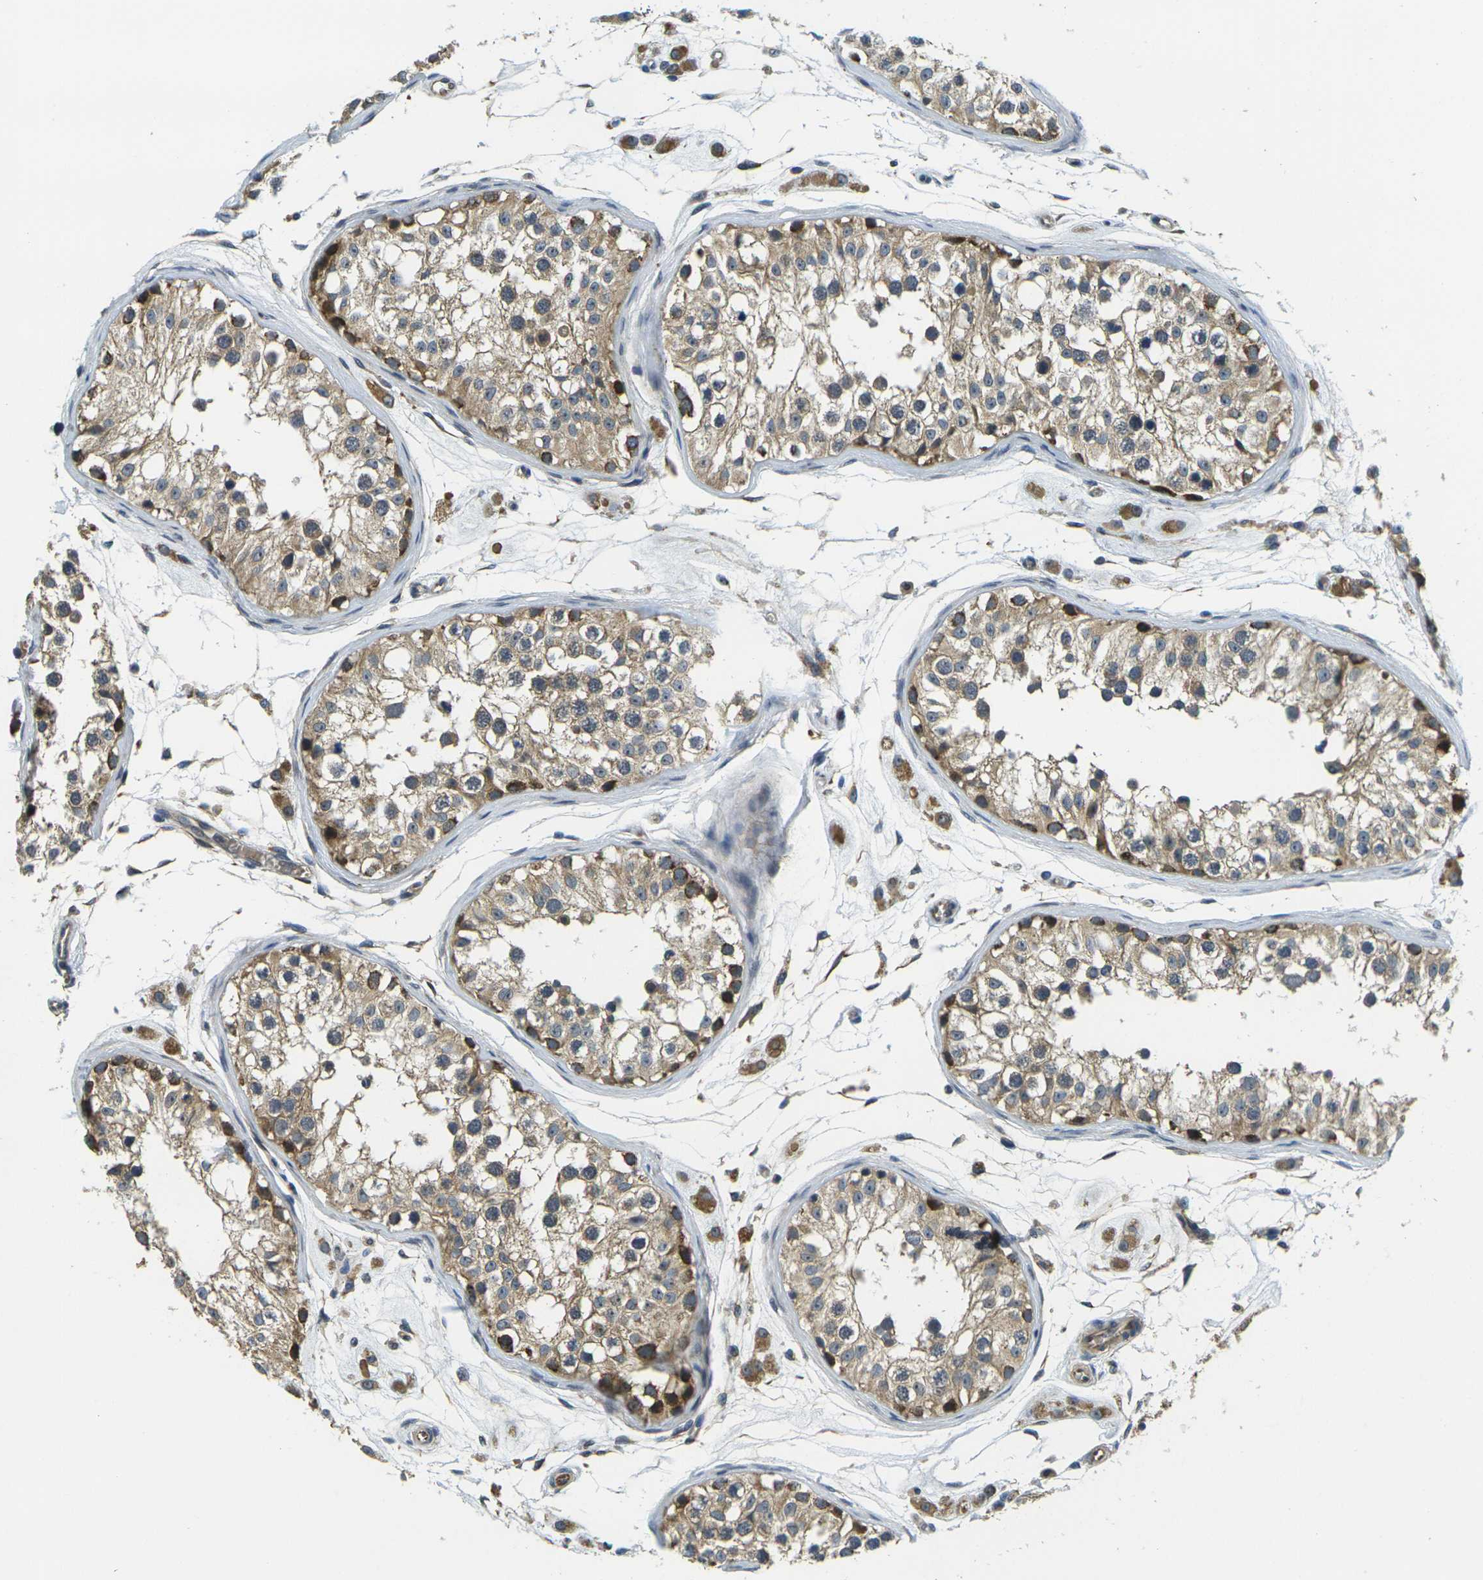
{"staining": {"intensity": "moderate", "quantity": ">75%", "location": "cytoplasmic/membranous"}, "tissue": "testis", "cell_type": "Cells in seminiferous ducts", "image_type": "normal", "snomed": [{"axis": "morphology", "description": "Normal tissue, NOS"}, {"axis": "morphology", "description": "Adenocarcinoma, metastatic, NOS"}, {"axis": "topography", "description": "Testis"}], "caption": "Immunohistochemical staining of normal human testis demonstrates >75% levels of moderate cytoplasmic/membranous protein staining in about >75% of cells in seminiferous ducts. (IHC, brightfield microscopy, high magnification).", "gene": "MINAR2", "patient": {"sex": "male", "age": 26}}